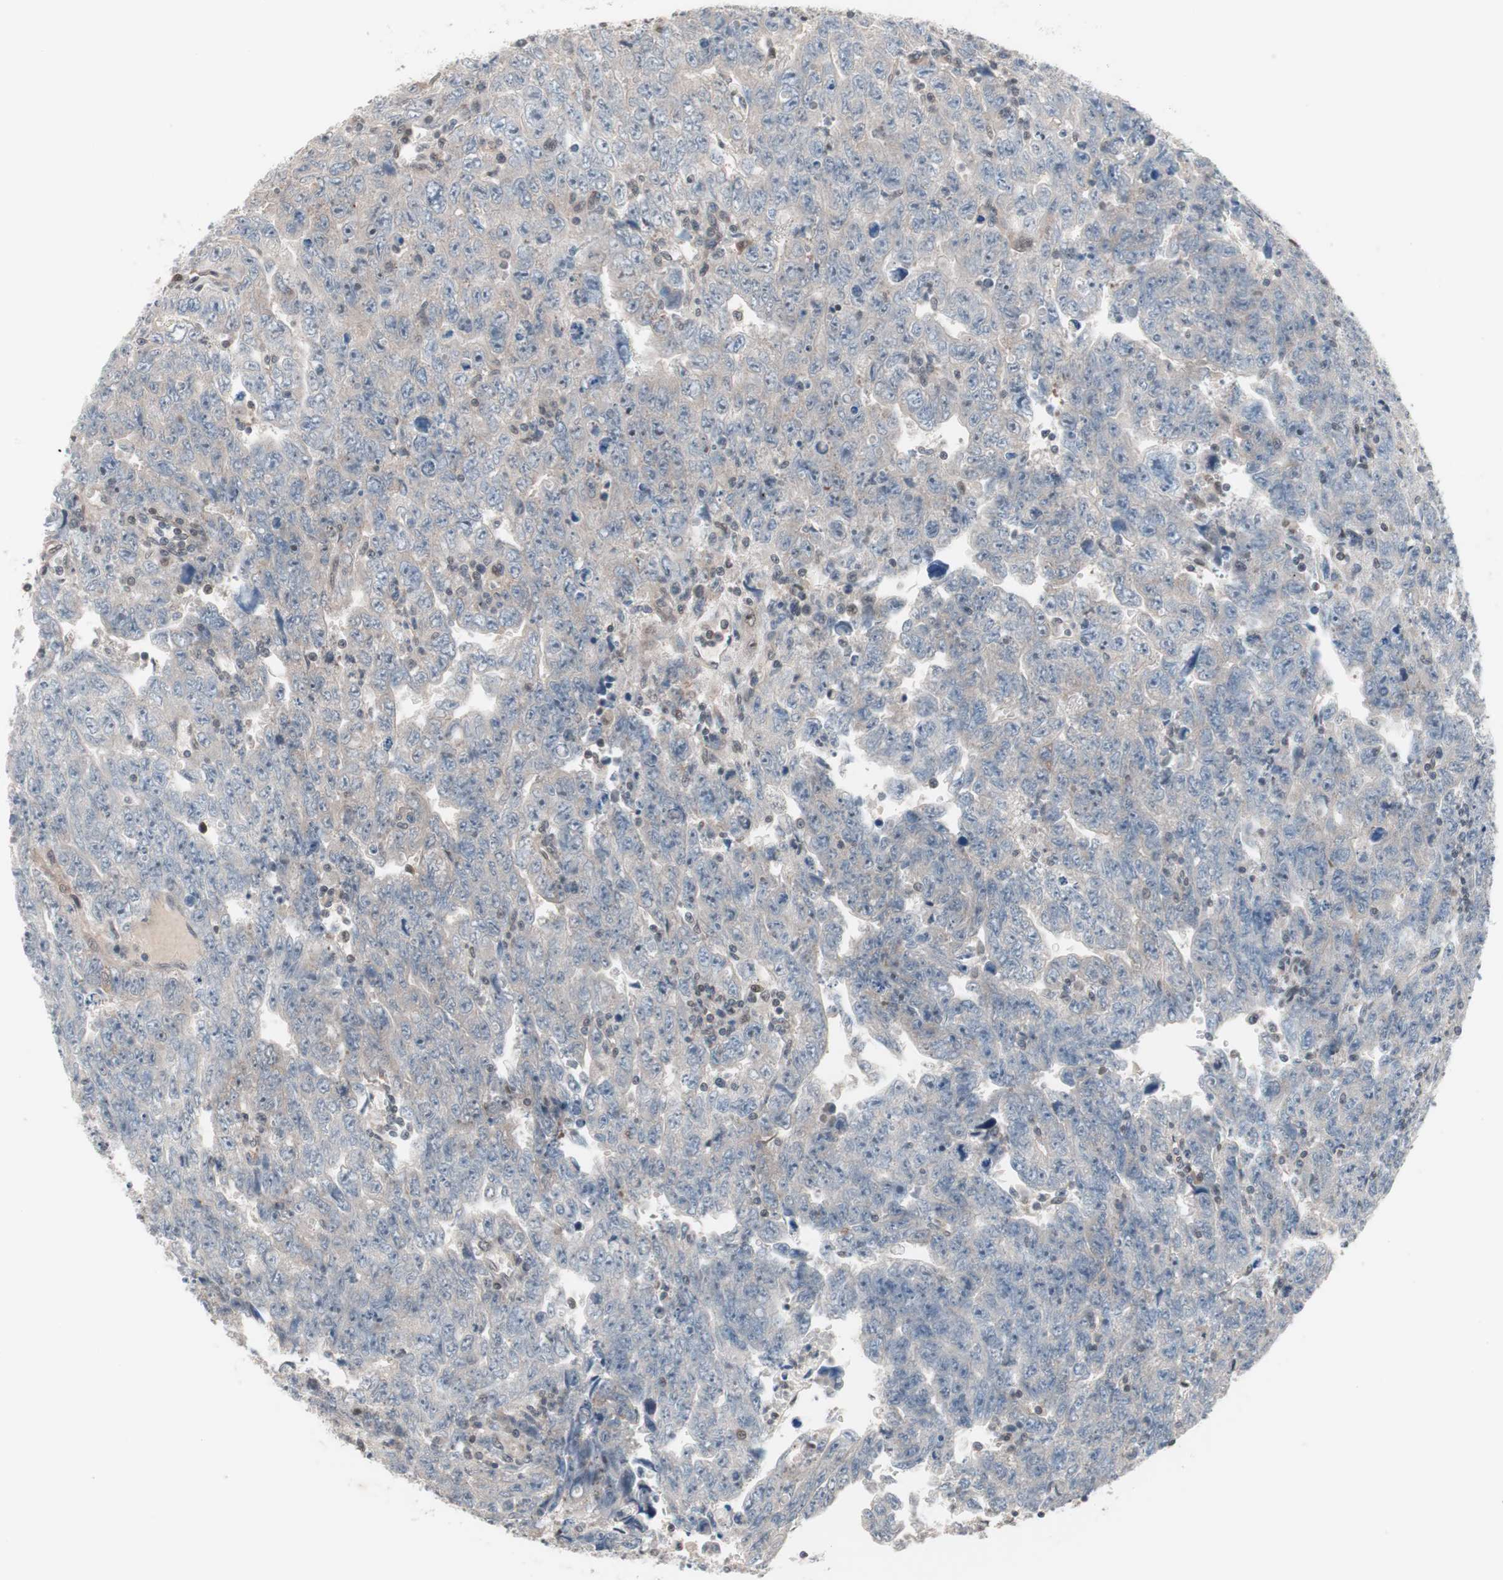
{"staining": {"intensity": "negative", "quantity": "none", "location": "none"}, "tissue": "testis cancer", "cell_type": "Tumor cells", "image_type": "cancer", "snomed": [{"axis": "morphology", "description": "Carcinoma, Embryonal, NOS"}, {"axis": "topography", "description": "Testis"}], "caption": "High magnification brightfield microscopy of testis cancer (embryonal carcinoma) stained with DAB (3,3'-diaminobenzidine) (brown) and counterstained with hematoxylin (blue): tumor cells show no significant expression. Nuclei are stained in blue.", "gene": "IRS1", "patient": {"sex": "male", "age": 28}}